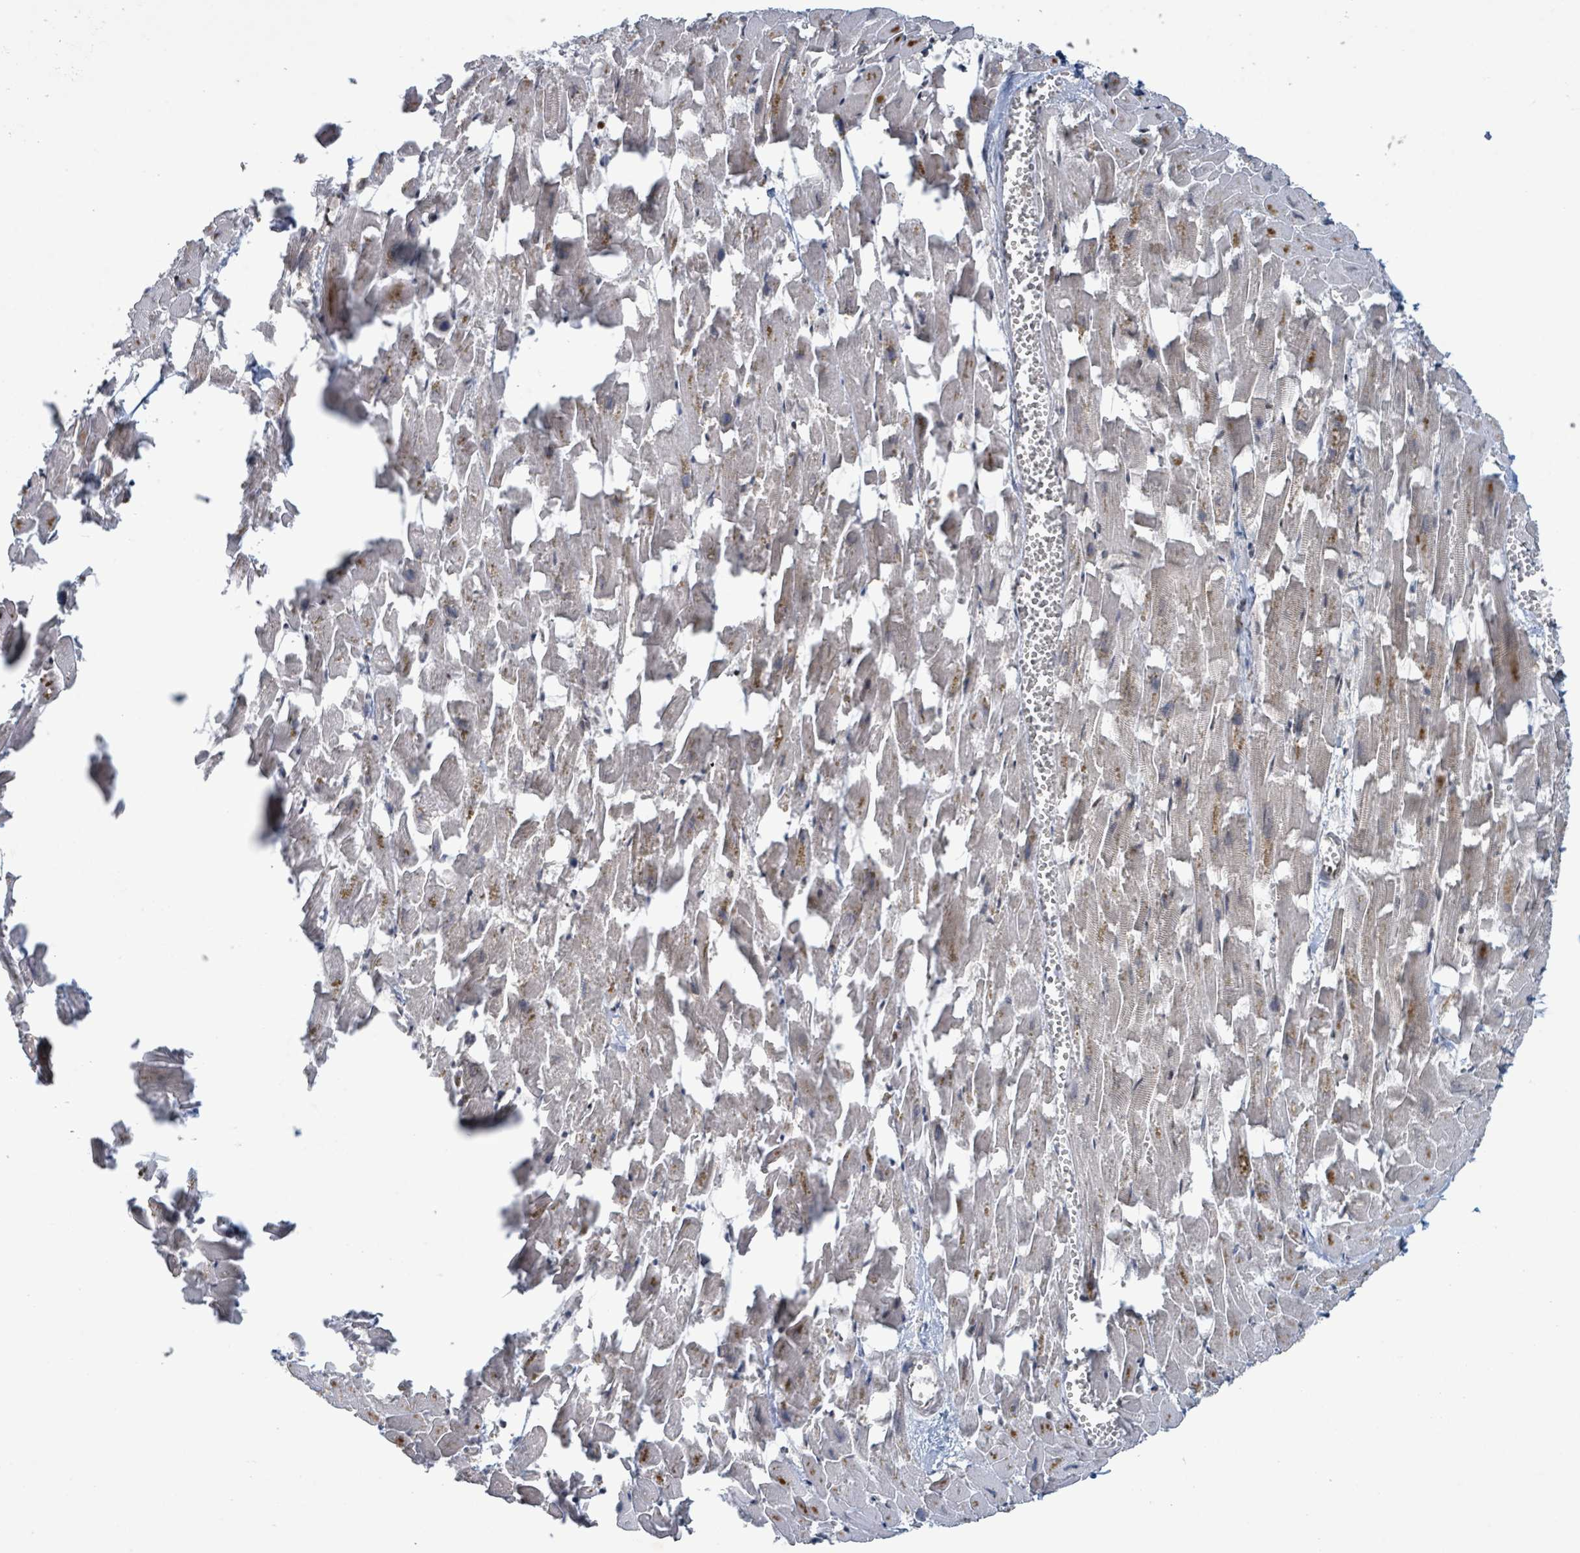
{"staining": {"intensity": "weak", "quantity": "25%-75%", "location": "cytoplasmic/membranous"}, "tissue": "heart muscle", "cell_type": "Cardiomyocytes", "image_type": "normal", "snomed": [{"axis": "morphology", "description": "Normal tissue, NOS"}, {"axis": "topography", "description": "Heart"}], "caption": "This is a histology image of immunohistochemistry (IHC) staining of unremarkable heart muscle, which shows weak positivity in the cytoplasmic/membranous of cardiomyocytes.", "gene": "OR51E1", "patient": {"sex": "female", "age": 64}}